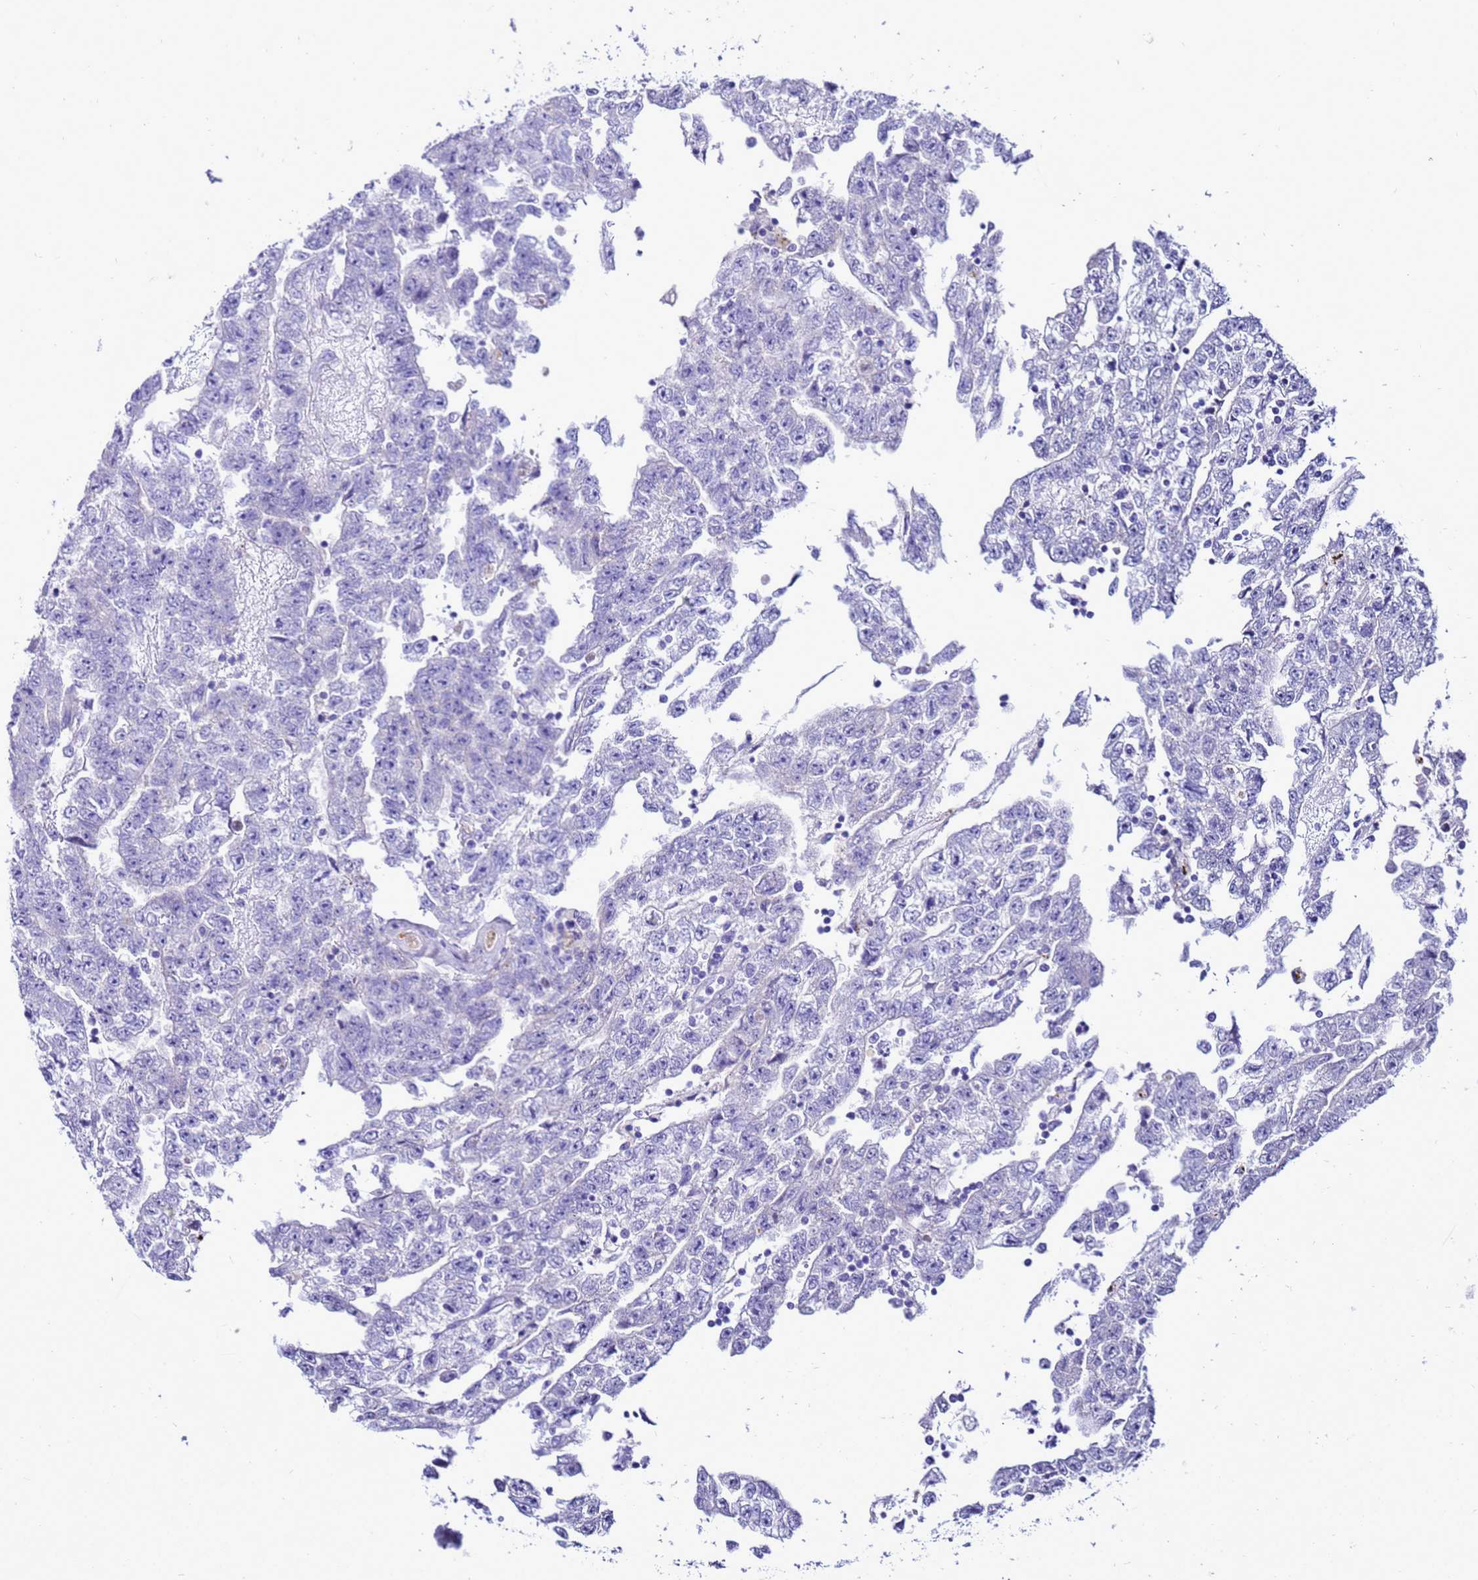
{"staining": {"intensity": "negative", "quantity": "none", "location": "none"}, "tissue": "testis cancer", "cell_type": "Tumor cells", "image_type": "cancer", "snomed": [{"axis": "morphology", "description": "Carcinoma, Embryonal, NOS"}, {"axis": "topography", "description": "Testis"}], "caption": "Tumor cells show no significant expression in testis embryonal carcinoma. (DAB IHC visualized using brightfield microscopy, high magnification).", "gene": "BEST2", "patient": {"sex": "male", "age": 25}}